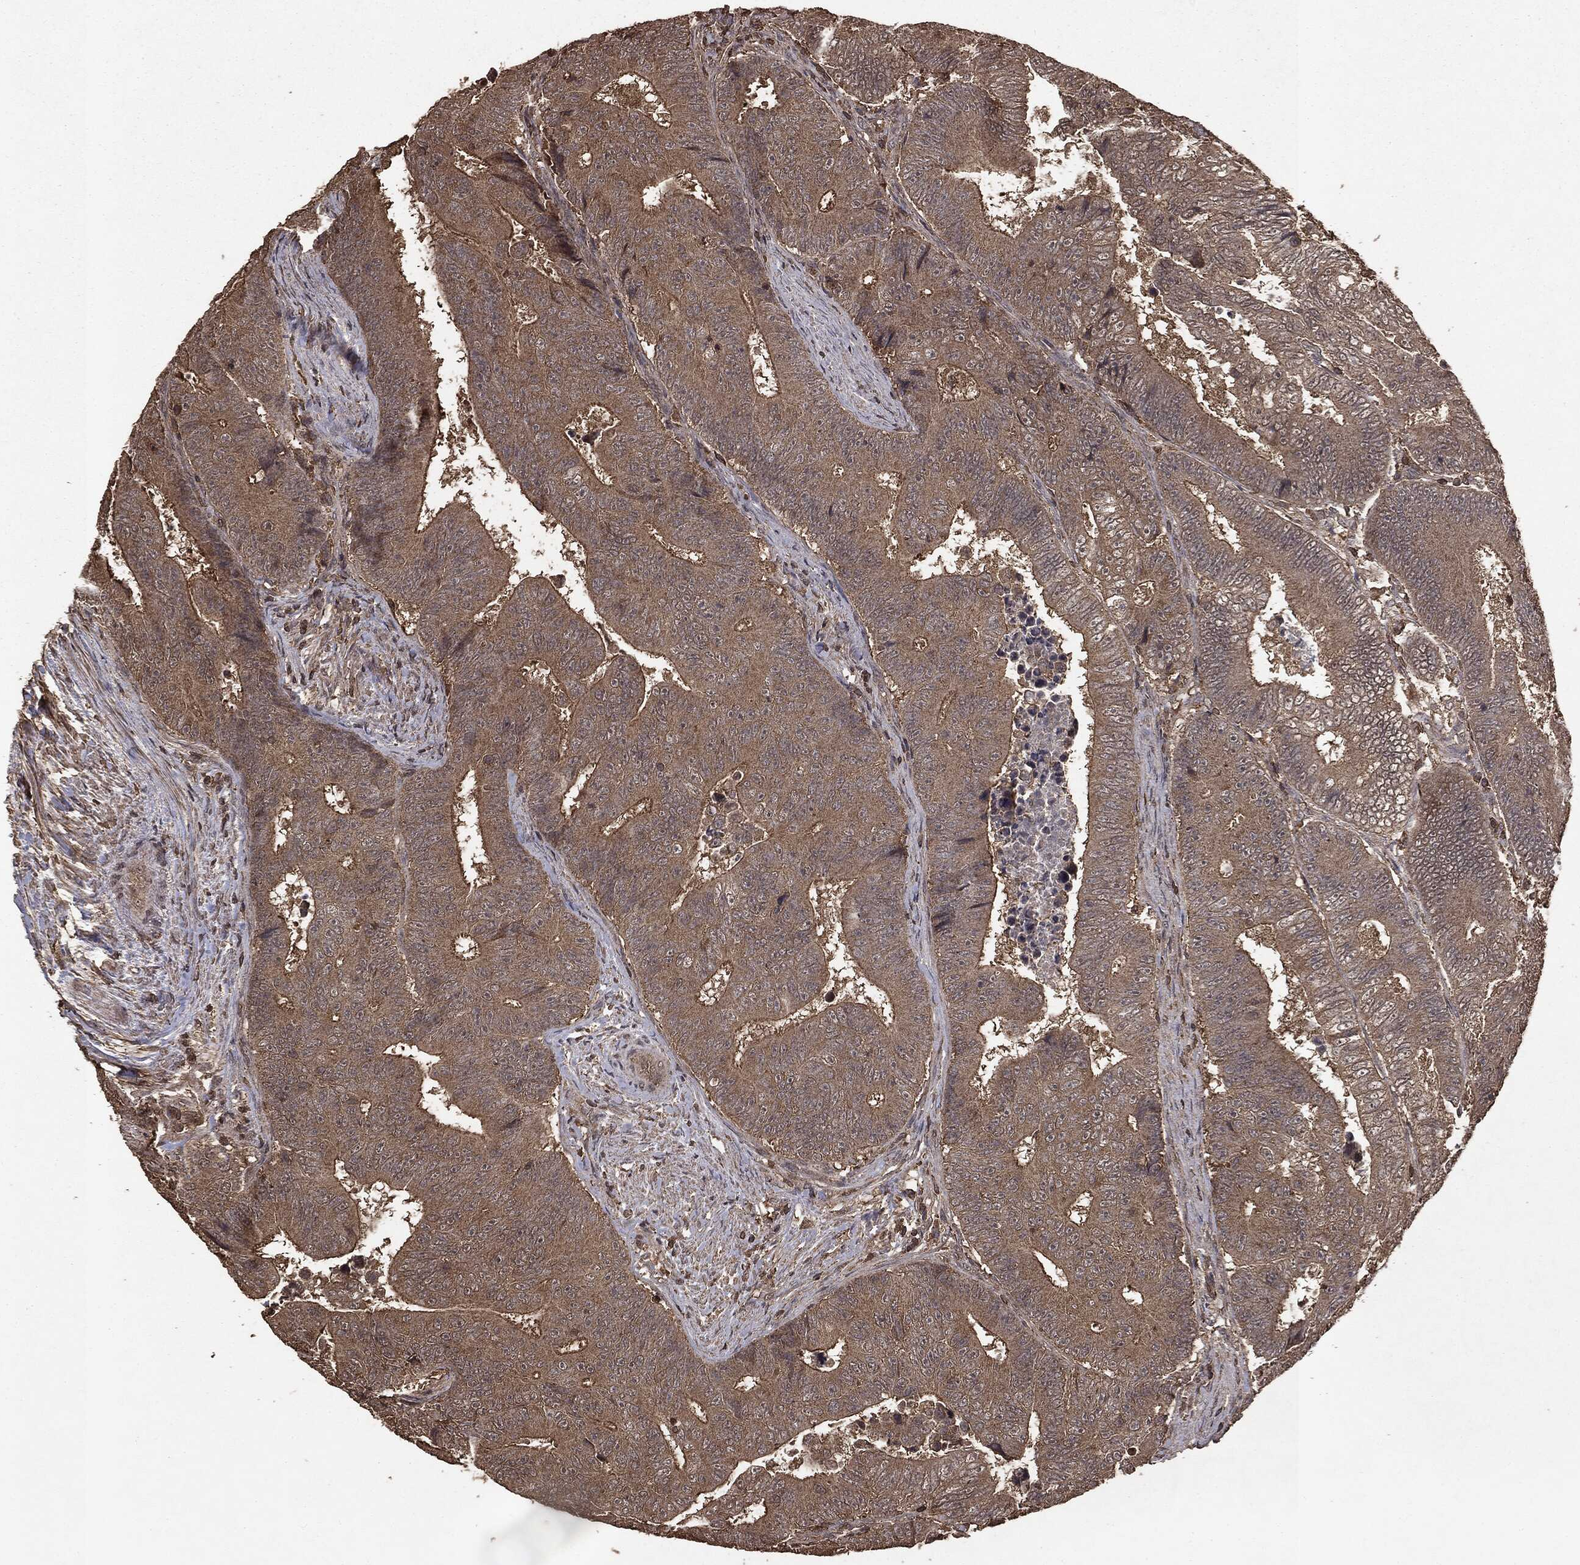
{"staining": {"intensity": "moderate", "quantity": ">75%", "location": "cytoplasmic/membranous"}, "tissue": "colorectal cancer", "cell_type": "Tumor cells", "image_type": "cancer", "snomed": [{"axis": "morphology", "description": "Adenocarcinoma, NOS"}, {"axis": "topography", "description": "Colon"}], "caption": "Human adenocarcinoma (colorectal) stained with a protein marker exhibits moderate staining in tumor cells.", "gene": "NME1", "patient": {"sex": "female", "age": 48}}